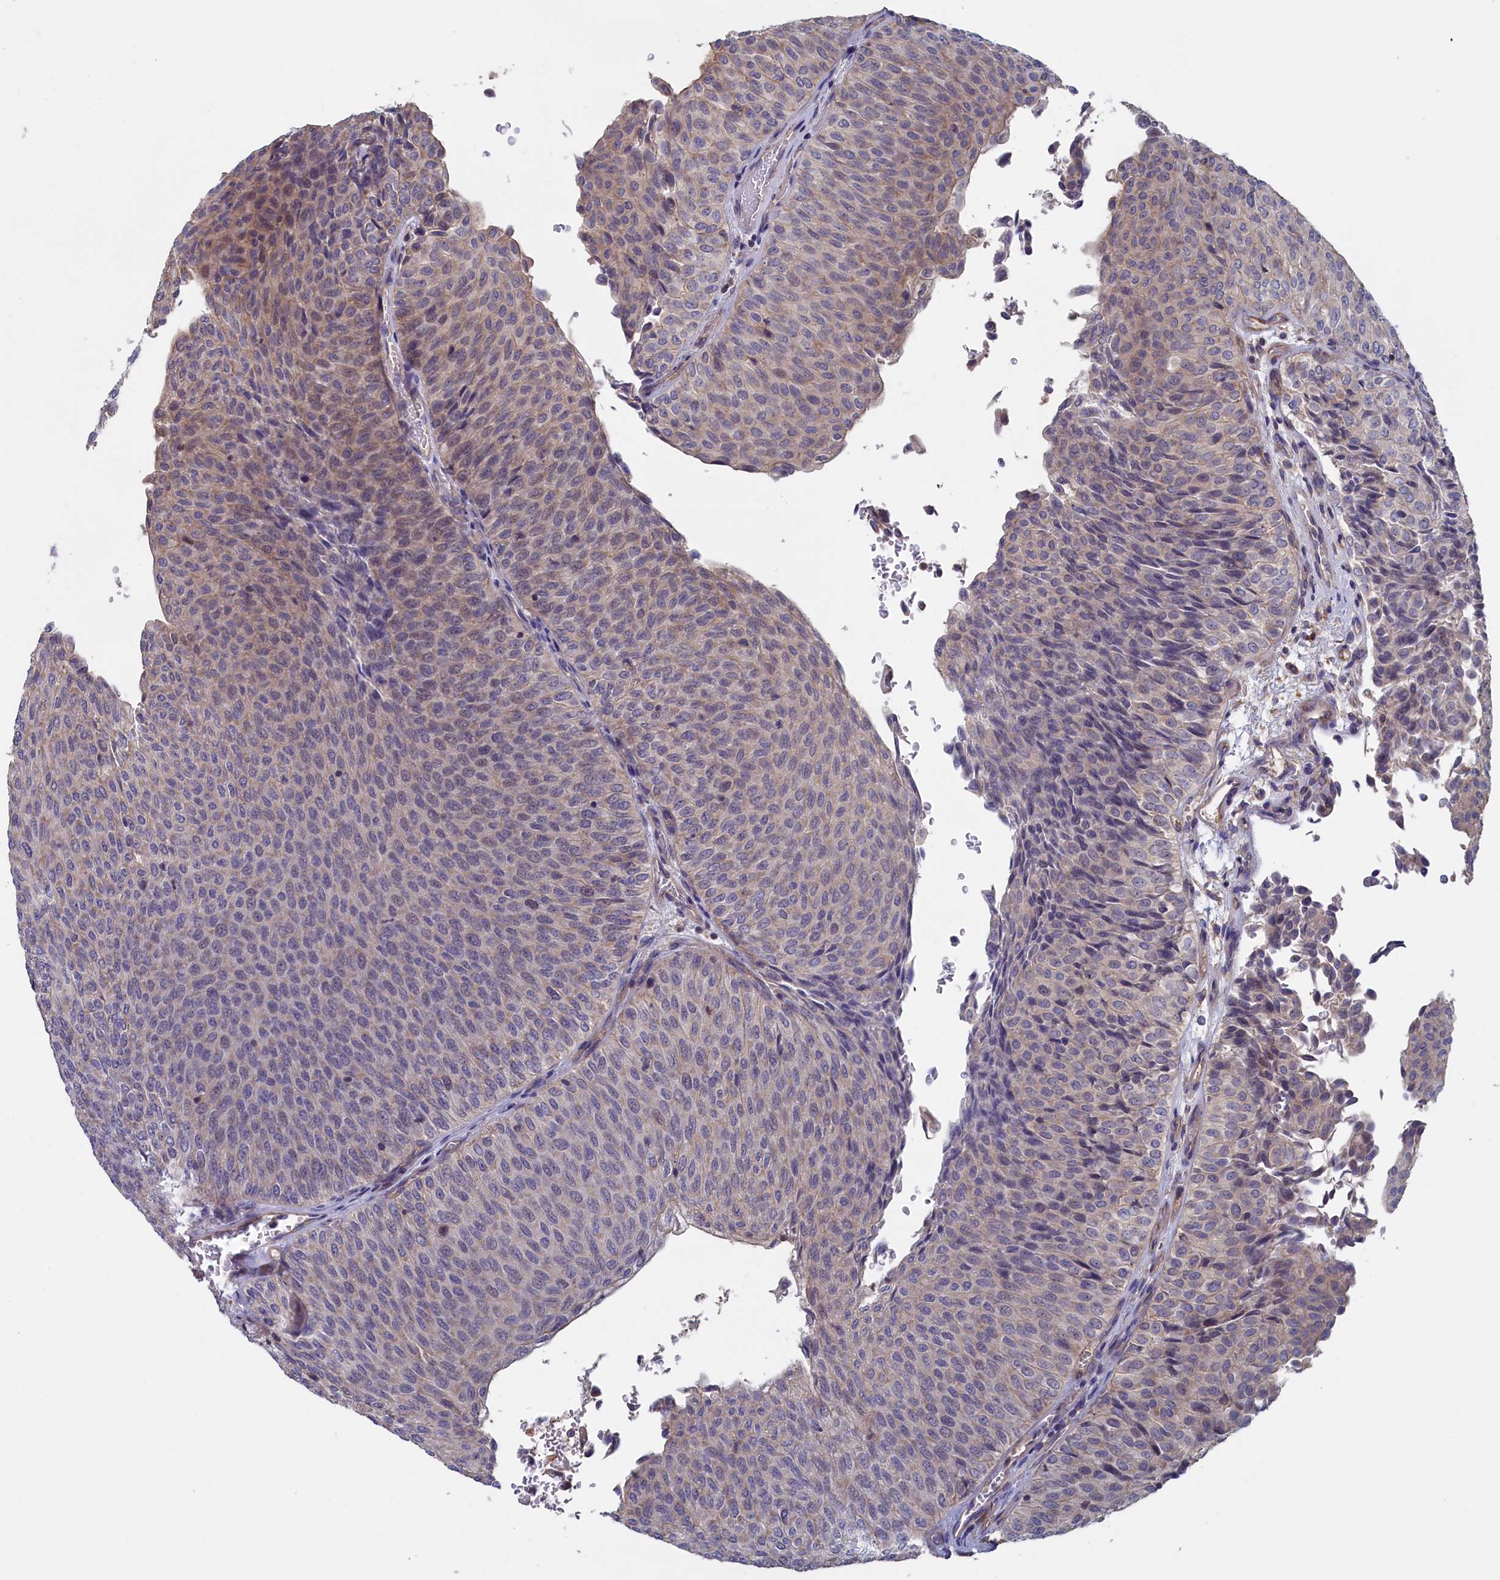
{"staining": {"intensity": "weak", "quantity": "<25%", "location": "cytoplasmic/membranous"}, "tissue": "urothelial cancer", "cell_type": "Tumor cells", "image_type": "cancer", "snomed": [{"axis": "morphology", "description": "Urothelial carcinoma, Low grade"}, {"axis": "topography", "description": "Urinary bladder"}], "caption": "An immunohistochemistry image of urothelial cancer is shown. There is no staining in tumor cells of urothelial cancer.", "gene": "ANKRD2", "patient": {"sex": "male", "age": 78}}